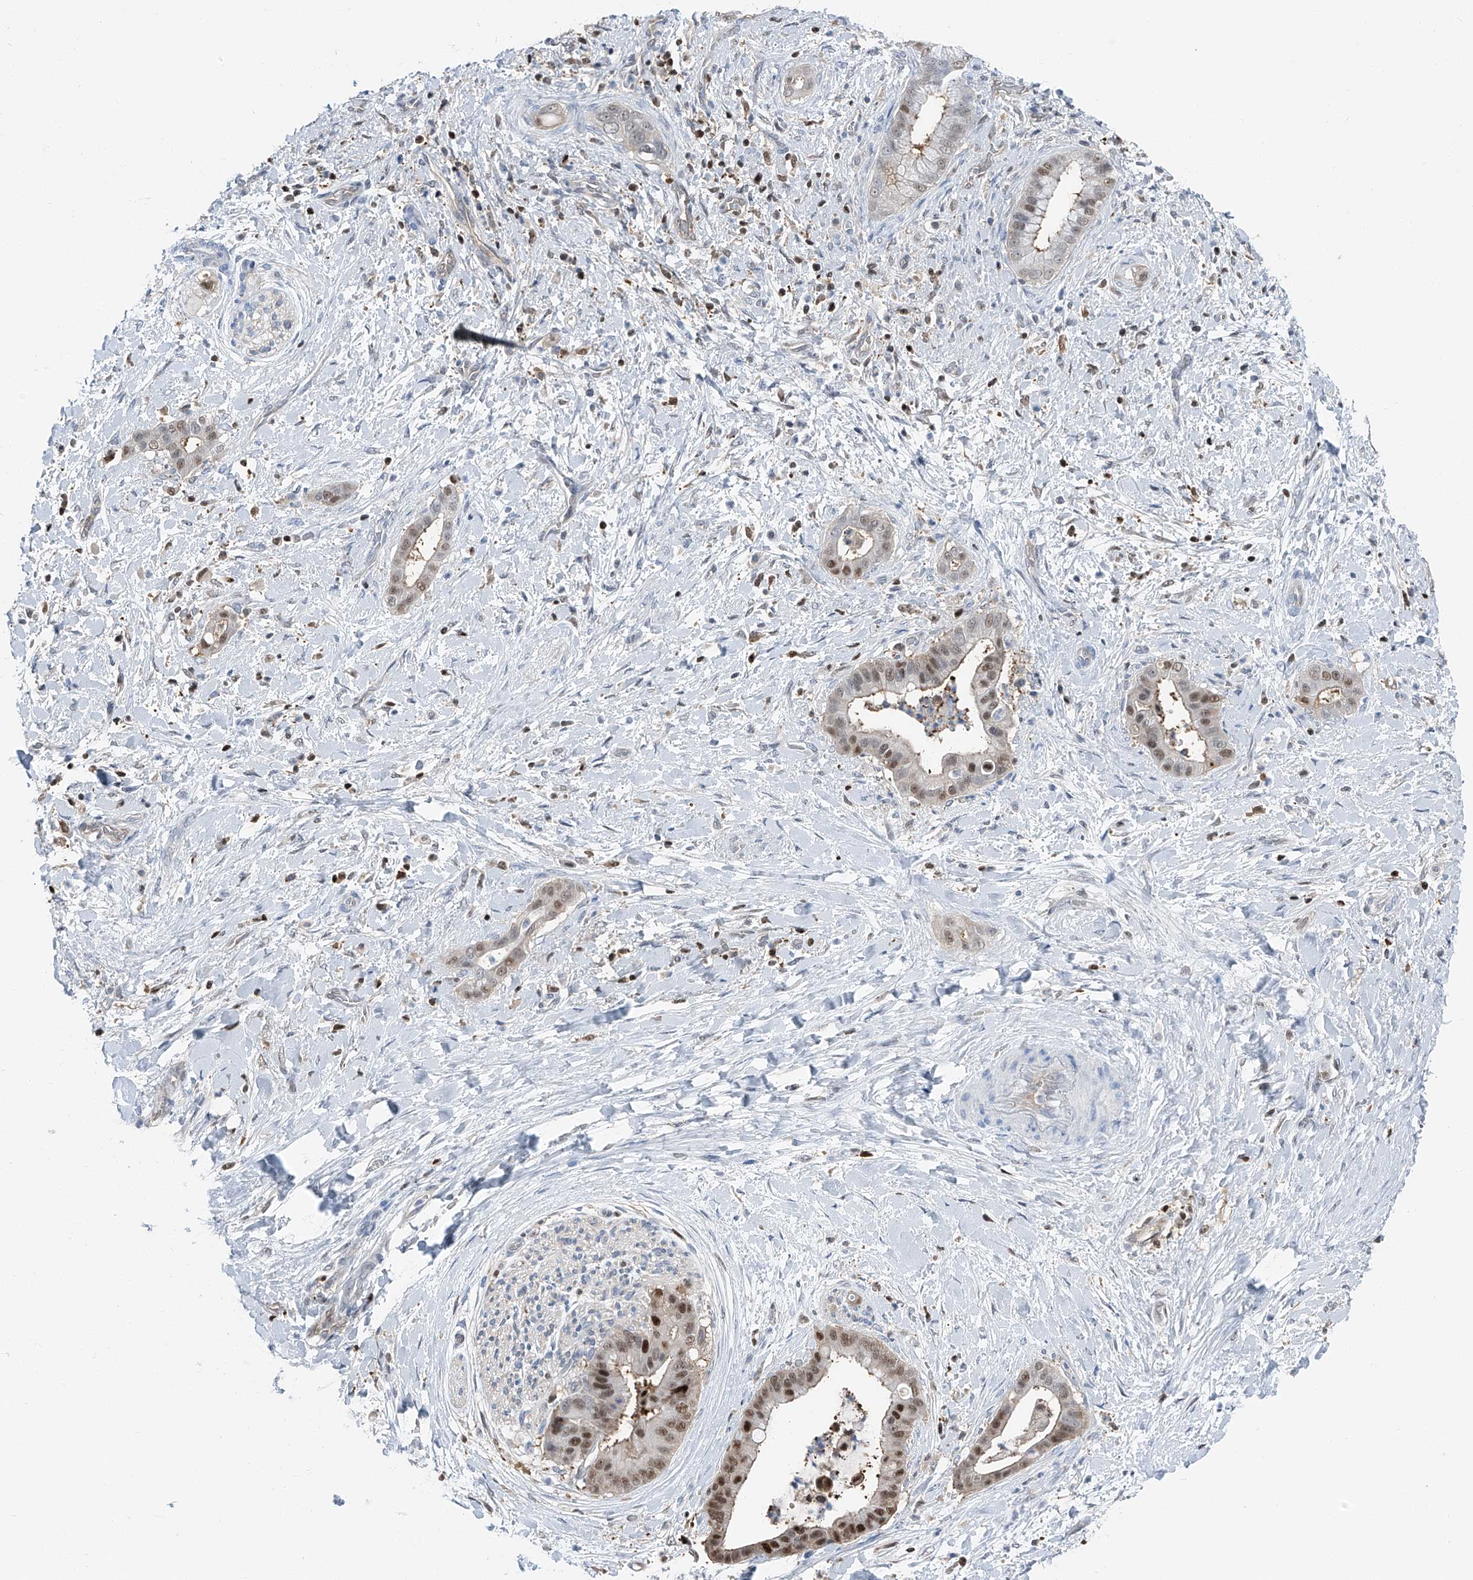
{"staining": {"intensity": "moderate", "quantity": ">75%", "location": "nuclear"}, "tissue": "liver cancer", "cell_type": "Tumor cells", "image_type": "cancer", "snomed": [{"axis": "morphology", "description": "Cholangiocarcinoma"}, {"axis": "topography", "description": "Liver"}], "caption": "Tumor cells show medium levels of moderate nuclear expression in approximately >75% of cells in human cholangiocarcinoma (liver). Using DAB (brown) and hematoxylin (blue) stains, captured at high magnification using brightfield microscopy.", "gene": "PSMB10", "patient": {"sex": "female", "age": 54}}